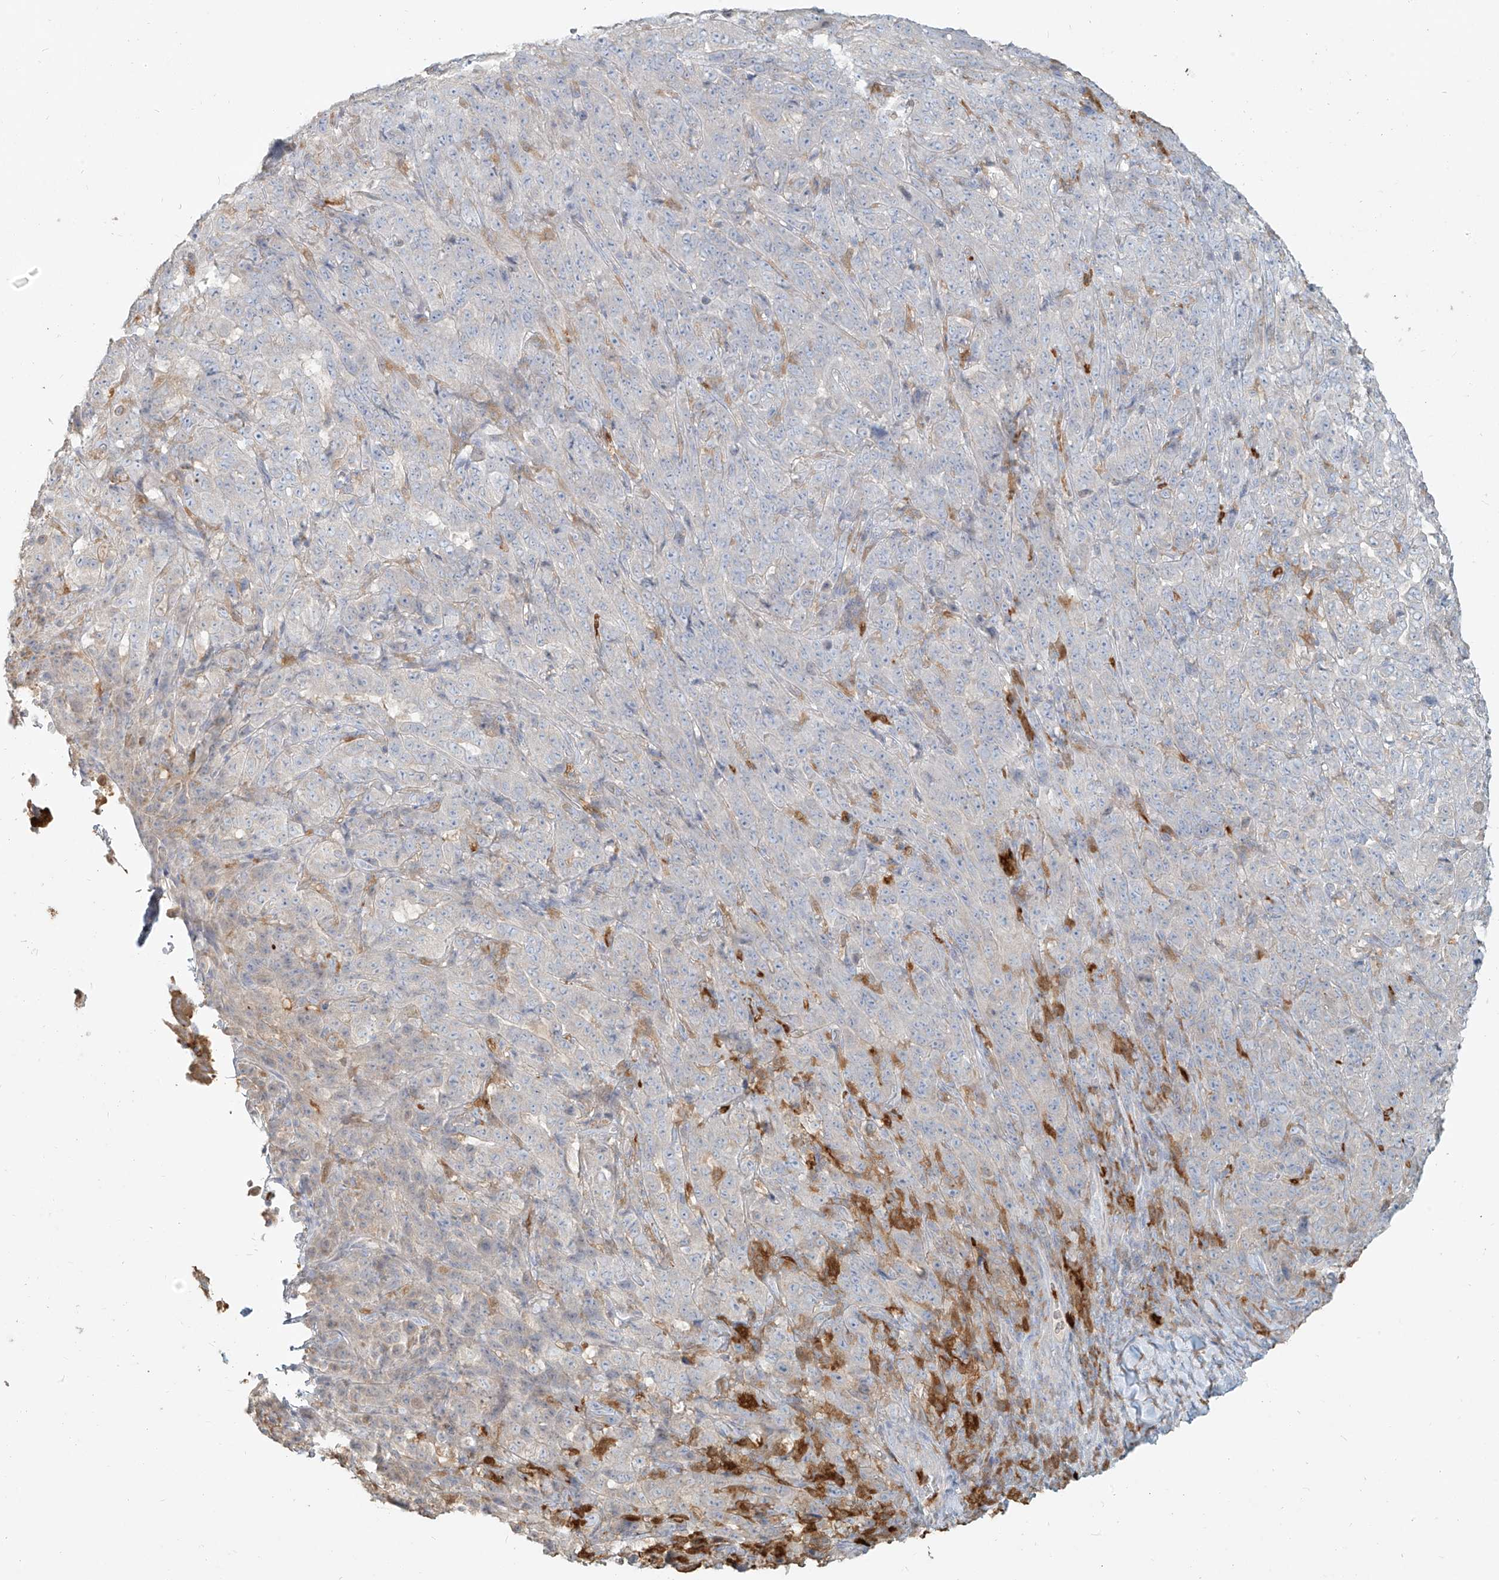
{"staining": {"intensity": "negative", "quantity": "none", "location": "none"}, "tissue": "pancreatic cancer", "cell_type": "Tumor cells", "image_type": "cancer", "snomed": [{"axis": "morphology", "description": "Adenocarcinoma, NOS"}, {"axis": "topography", "description": "Pancreas"}], "caption": "Pancreatic adenocarcinoma stained for a protein using immunohistochemistry (IHC) reveals no expression tumor cells.", "gene": "PGD", "patient": {"sex": "male", "age": 63}}